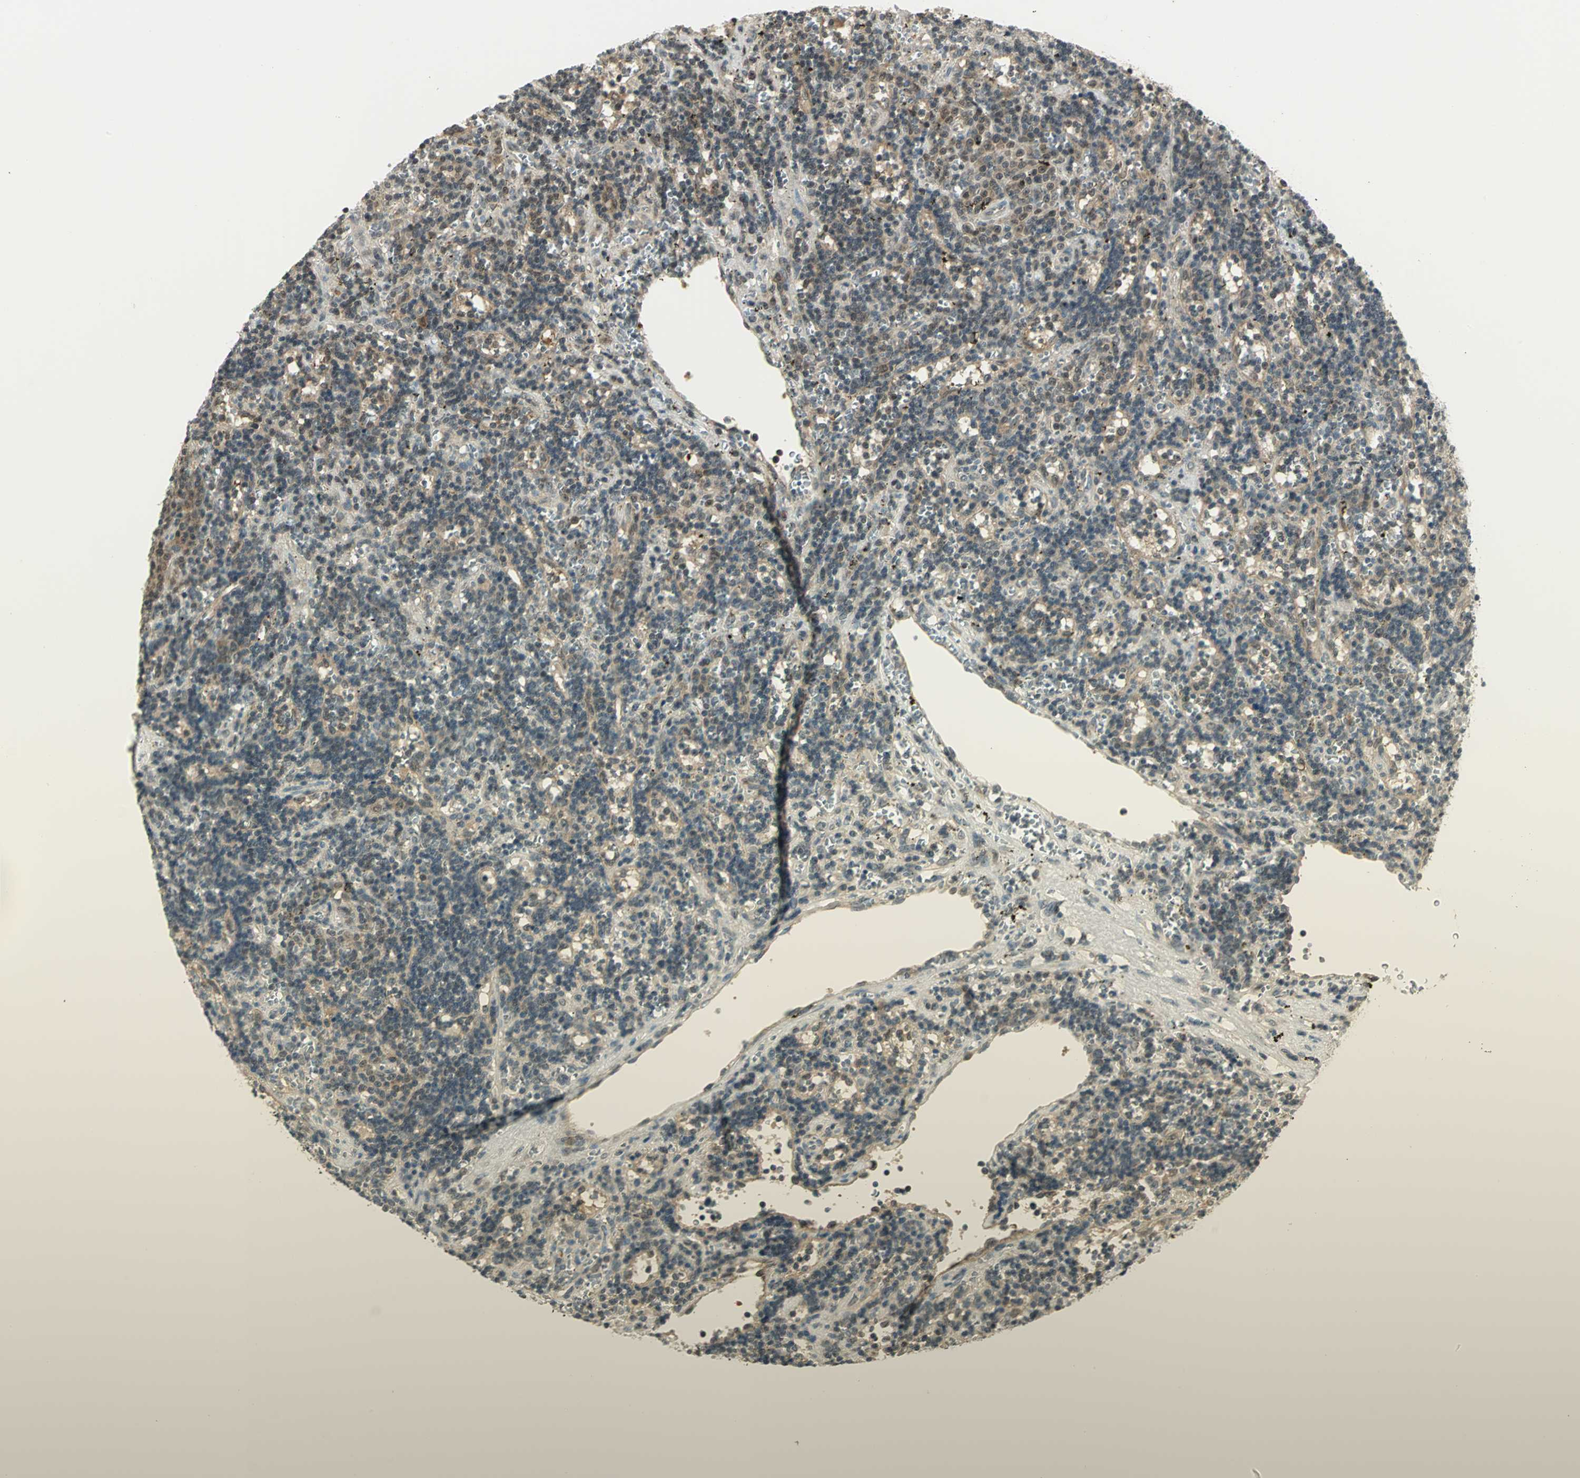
{"staining": {"intensity": "weak", "quantity": ">75%", "location": "cytoplasmic/membranous"}, "tissue": "lymphoma", "cell_type": "Tumor cells", "image_type": "cancer", "snomed": [{"axis": "morphology", "description": "Malignant lymphoma, non-Hodgkin's type, Low grade"}, {"axis": "topography", "description": "Spleen"}], "caption": "A brown stain highlights weak cytoplasmic/membranous expression of a protein in human malignant lymphoma, non-Hodgkin's type (low-grade) tumor cells. Immunohistochemistry stains the protein in brown and the nuclei are stained blue.", "gene": "CDC34", "patient": {"sex": "male", "age": 60}}